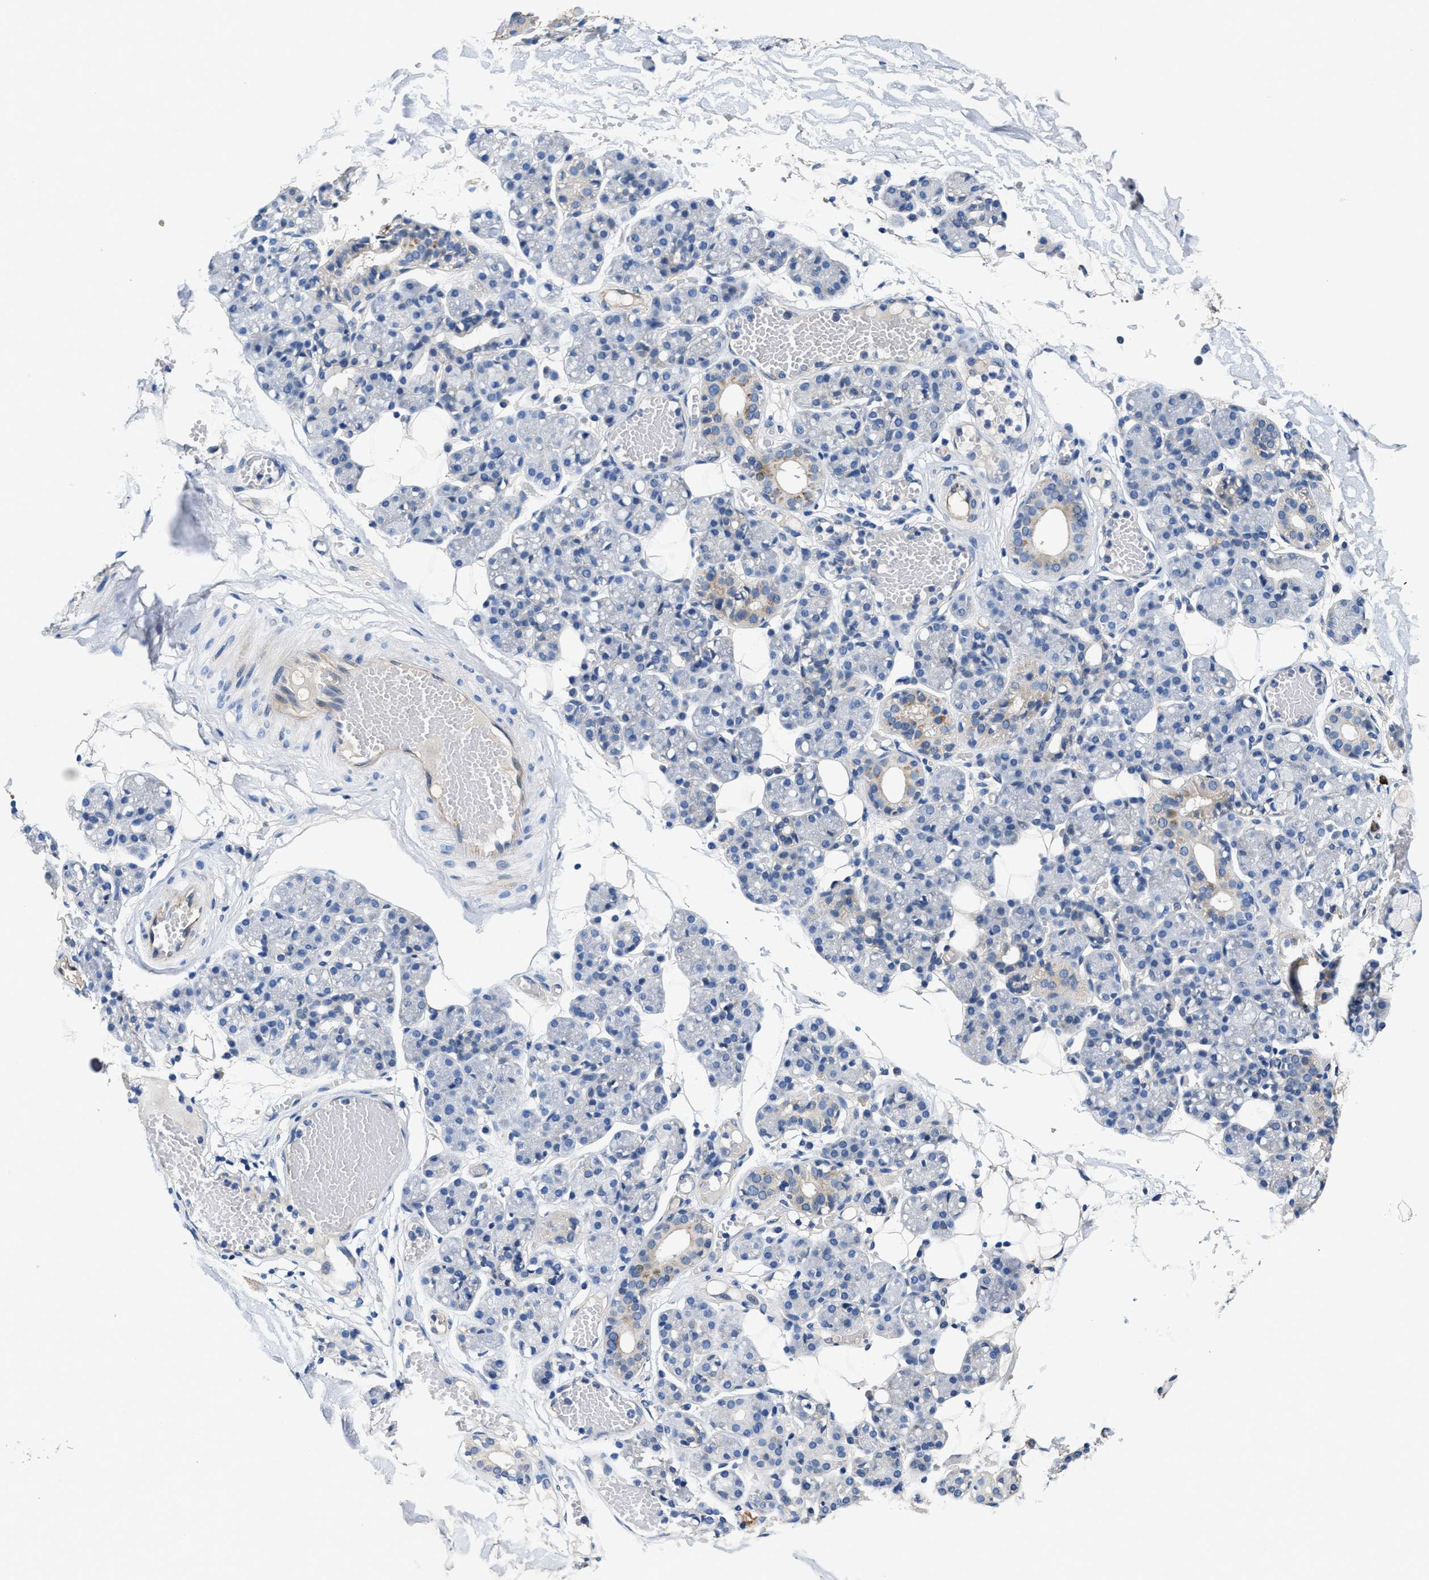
{"staining": {"intensity": "moderate", "quantity": "<25%", "location": "cytoplasmic/membranous"}, "tissue": "salivary gland", "cell_type": "Glandular cells", "image_type": "normal", "snomed": [{"axis": "morphology", "description": "Normal tissue, NOS"}, {"axis": "topography", "description": "Salivary gland"}], "caption": "Immunohistochemistry of benign human salivary gland exhibits low levels of moderate cytoplasmic/membranous expression in about <25% of glandular cells.", "gene": "PEG10", "patient": {"sex": "male", "age": 63}}